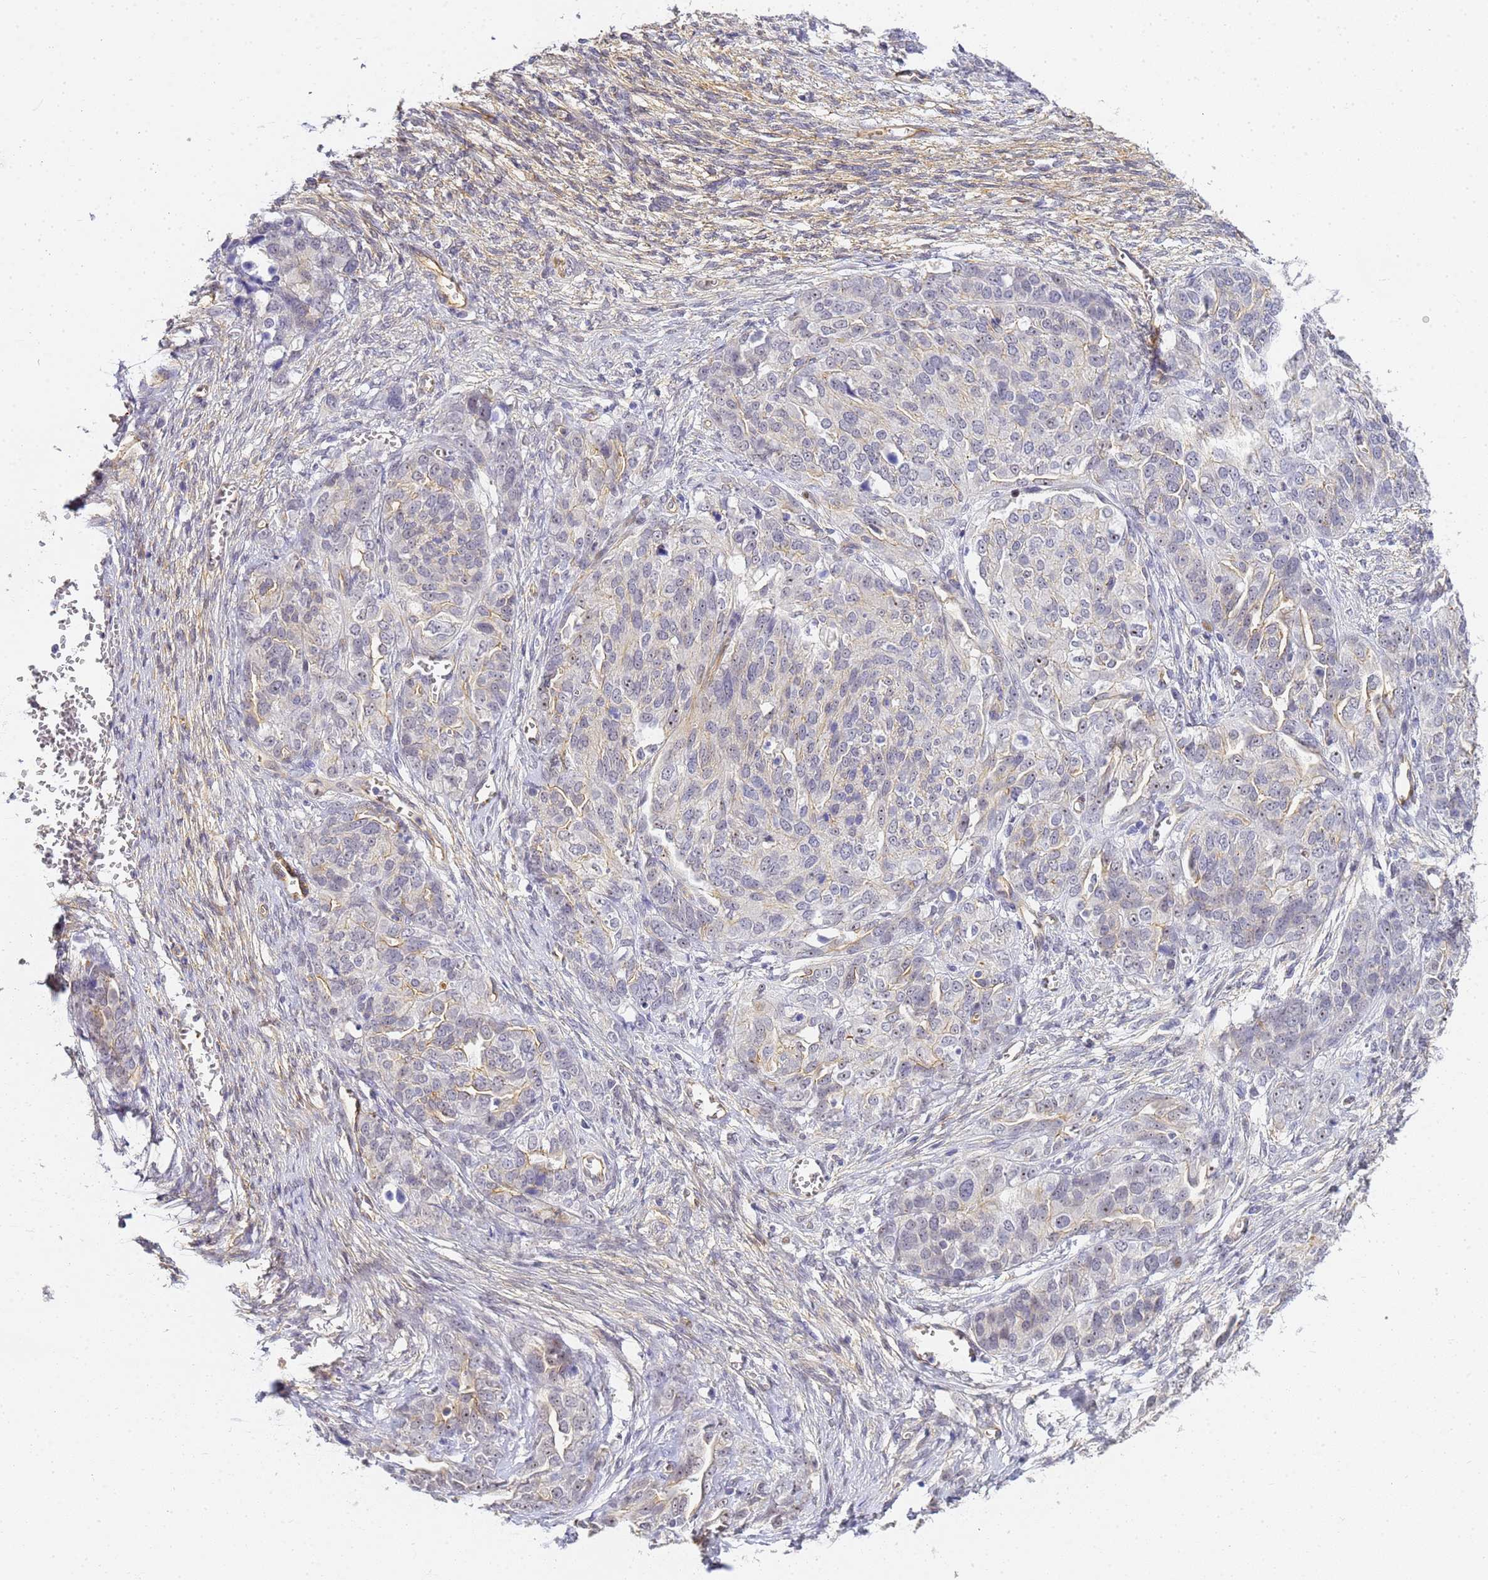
{"staining": {"intensity": "negative", "quantity": "none", "location": "none"}, "tissue": "ovarian cancer", "cell_type": "Tumor cells", "image_type": "cancer", "snomed": [{"axis": "morphology", "description": "Cystadenocarcinoma, serous, NOS"}, {"axis": "topography", "description": "Ovary"}], "caption": "DAB (3,3'-diaminobenzidine) immunohistochemical staining of ovarian cancer displays no significant positivity in tumor cells.", "gene": "GON4L", "patient": {"sex": "female", "age": 44}}